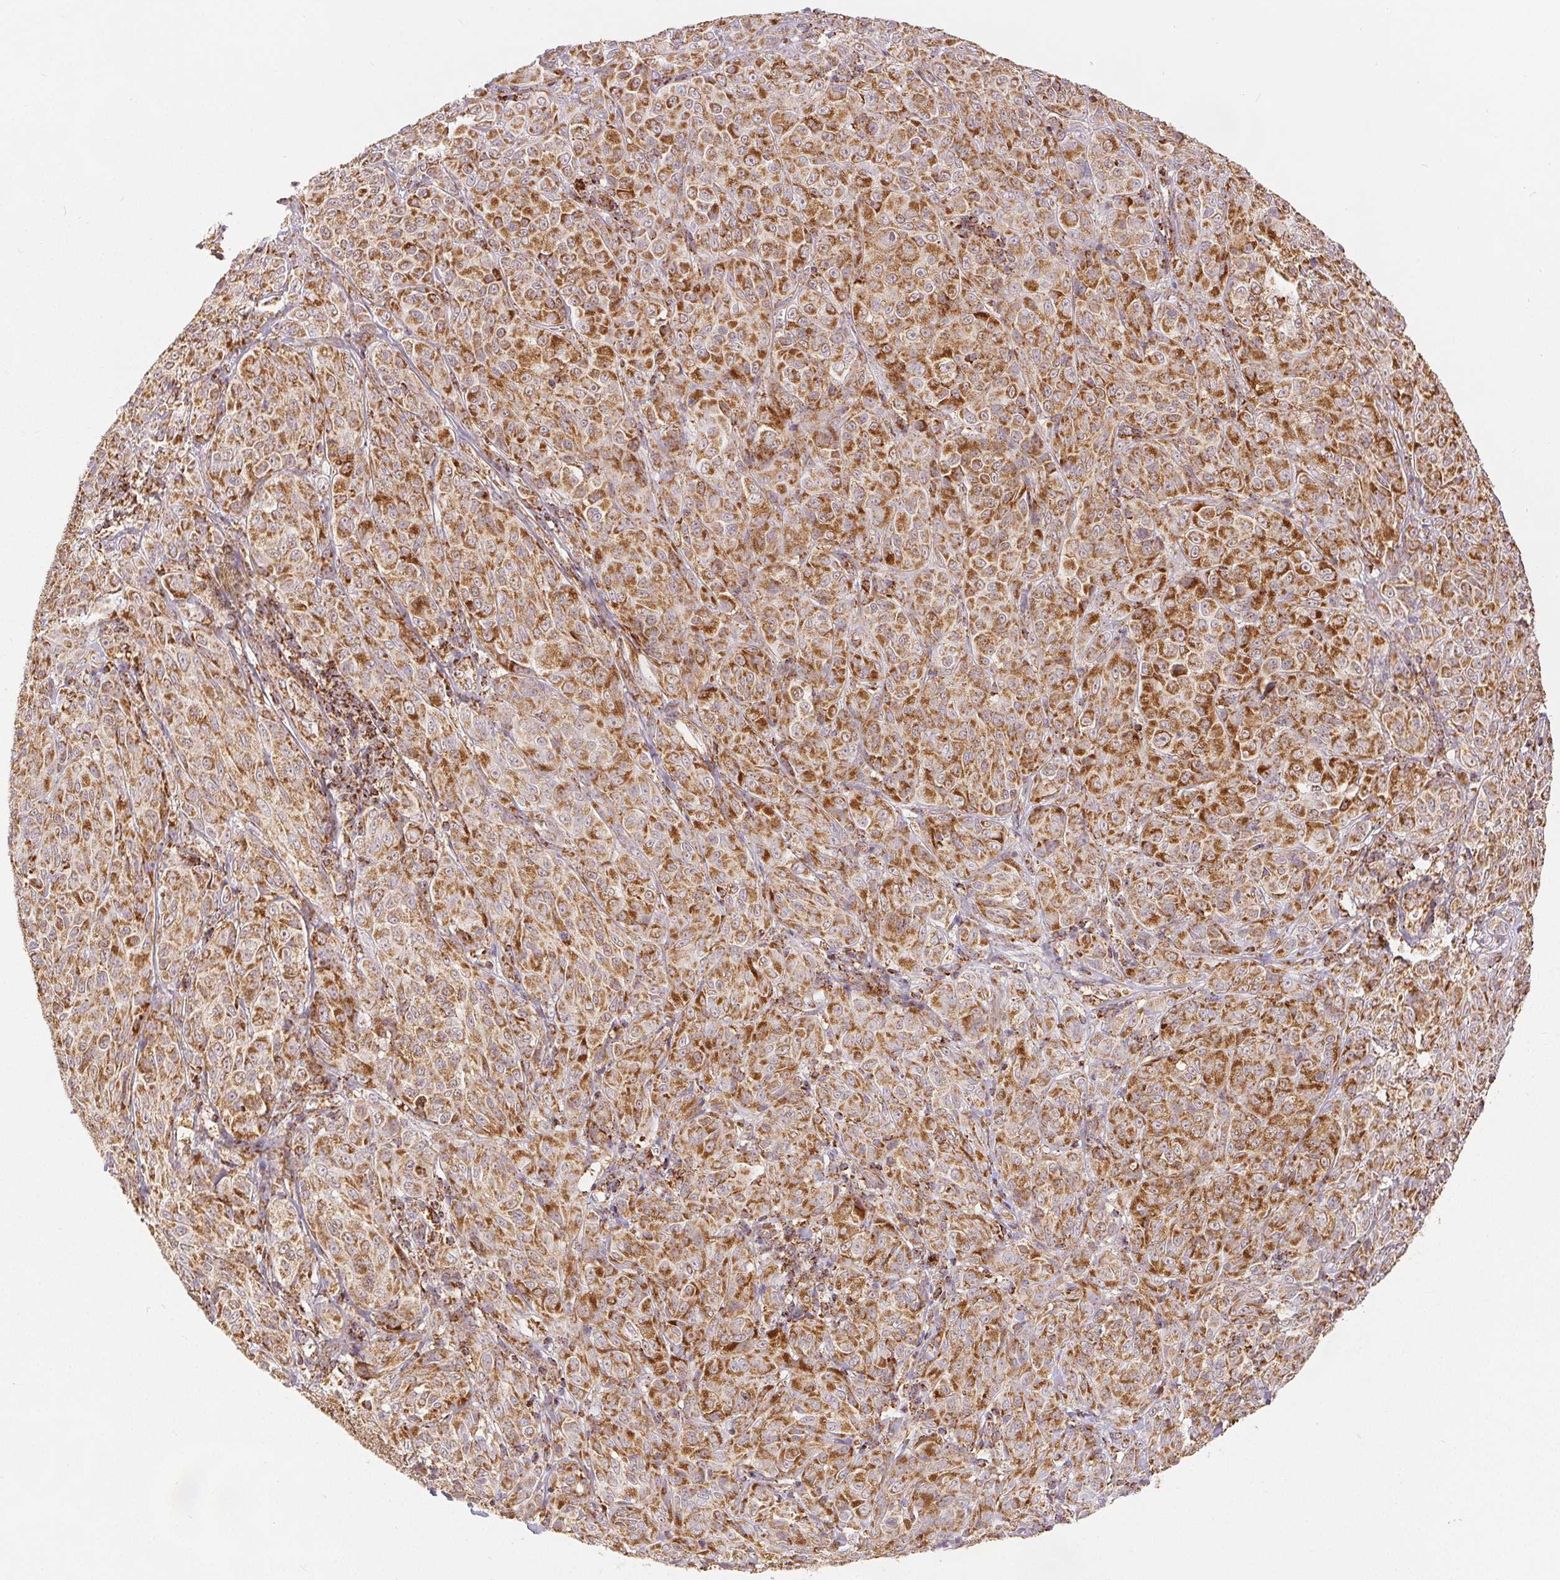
{"staining": {"intensity": "moderate", "quantity": ">75%", "location": "cytoplasmic/membranous"}, "tissue": "melanoma", "cell_type": "Tumor cells", "image_type": "cancer", "snomed": [{"axis": "morphology", "description": "Malignant melanoma, NOS"}, {"axis": "topography", "description": "Skin"}], "caption": "Moderate cytoplasmic/membranous expression for a protein is present in about >75% of tumor cells of malignant melanoma using immunohistochemistry.", "gene": "SDHB", "patient": {"sex": "male", "age": 89}}